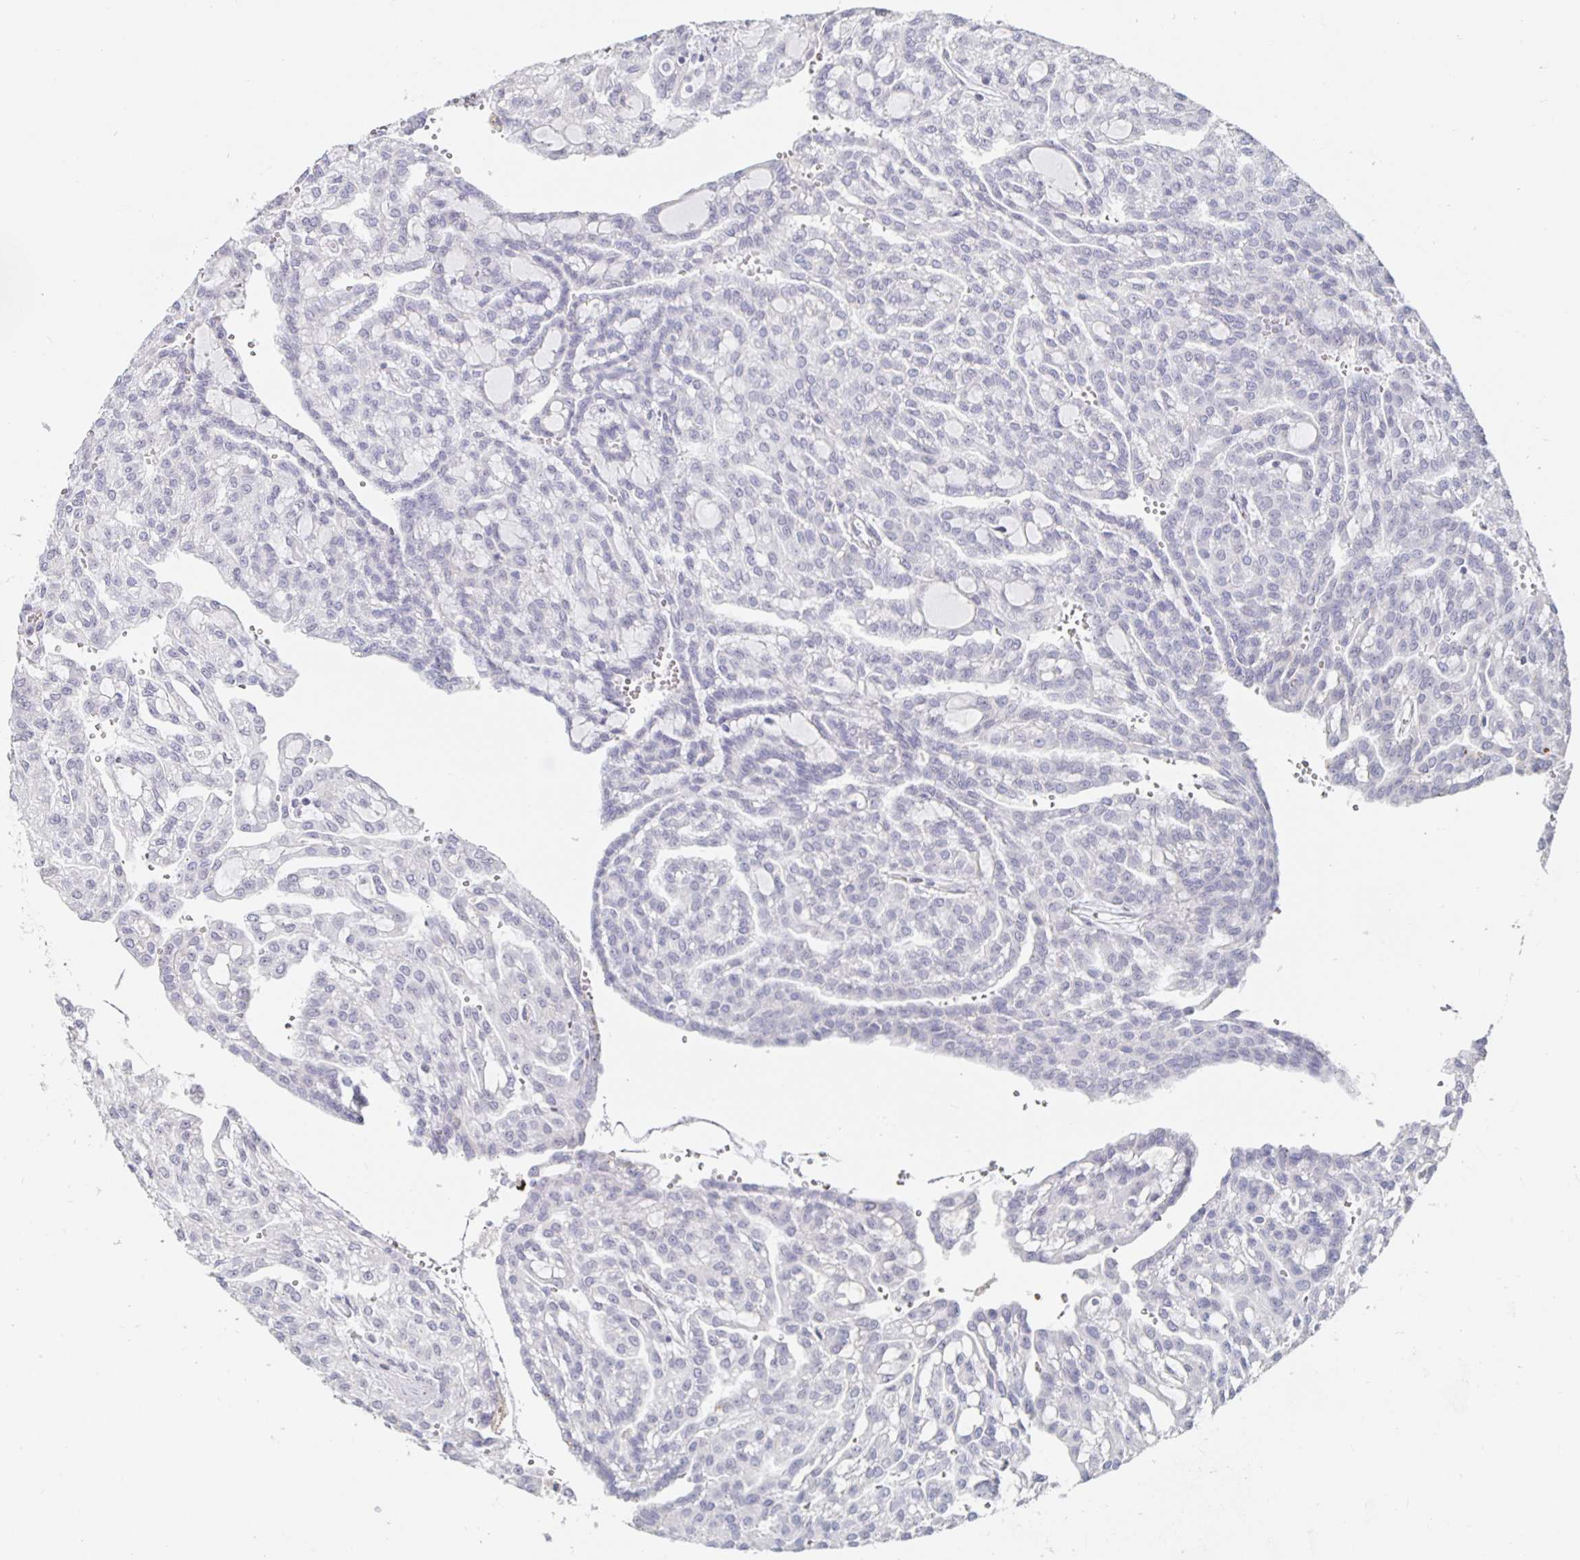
{"staining": {"intensity": "negative", "quantity": "none", "location": "none"}, "tissue": "renal cancer", "cell_type": "Tumor cells", "image_type": "cancer", "snomed": [{"axis": "morphology", "description": "Adenocarcinoma, NOS"}, {"axis": "topography", "description": "Kidney"}], "caption": "Adenocarcinoma (renal) stained for a protein using immunohistochemistry (IHC) reveals no staining tumor cells.", "gene": "S100G", "patient": {"sex": "male", "age": 63}}